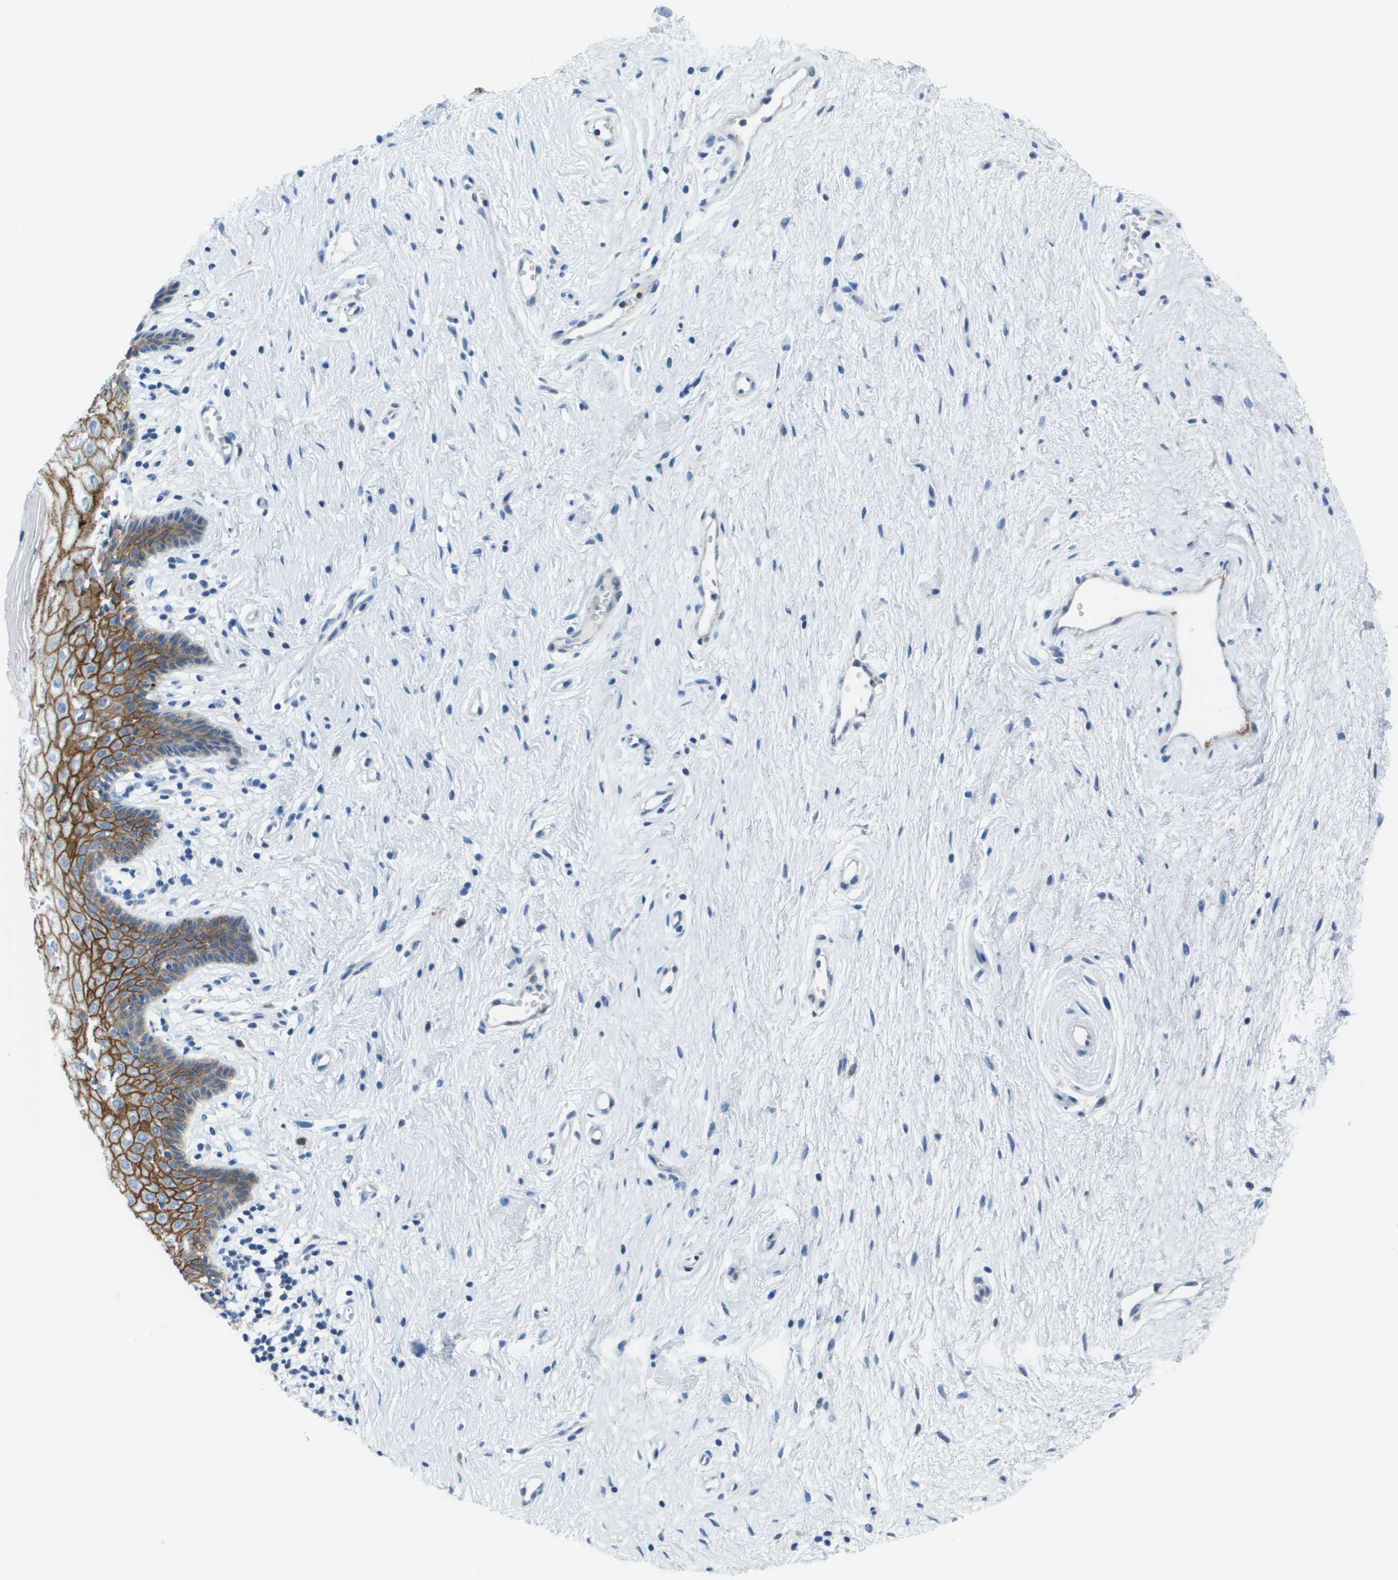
{"staining": {"intensity": "strong", "quantity": "25%-75%", "location": "cytoplasmic/membranous"}, "tissue": "vagina", "cell_type": "Squamous epithelial cells", "image_type": "normal", "snomed": [{"axis": "morphology", "description": "Normal tissue, NOS"}, {"axis": "topography", "description": "Vagina"}], "caption": "Brown immunohistochemical staining in unremarkable vagina reveals strong cytoplasmic/membranous expression in about 25%-75% of squamous epithelial cells. The protein of interest is stained brown, and the nuclei are stained in blue (DAB (3,3'-diaminobenzidine) IHC with brightfield microscopy, high magnification).", "gene": "SDC1", "patient": {"sex": "female", "age": 44}}